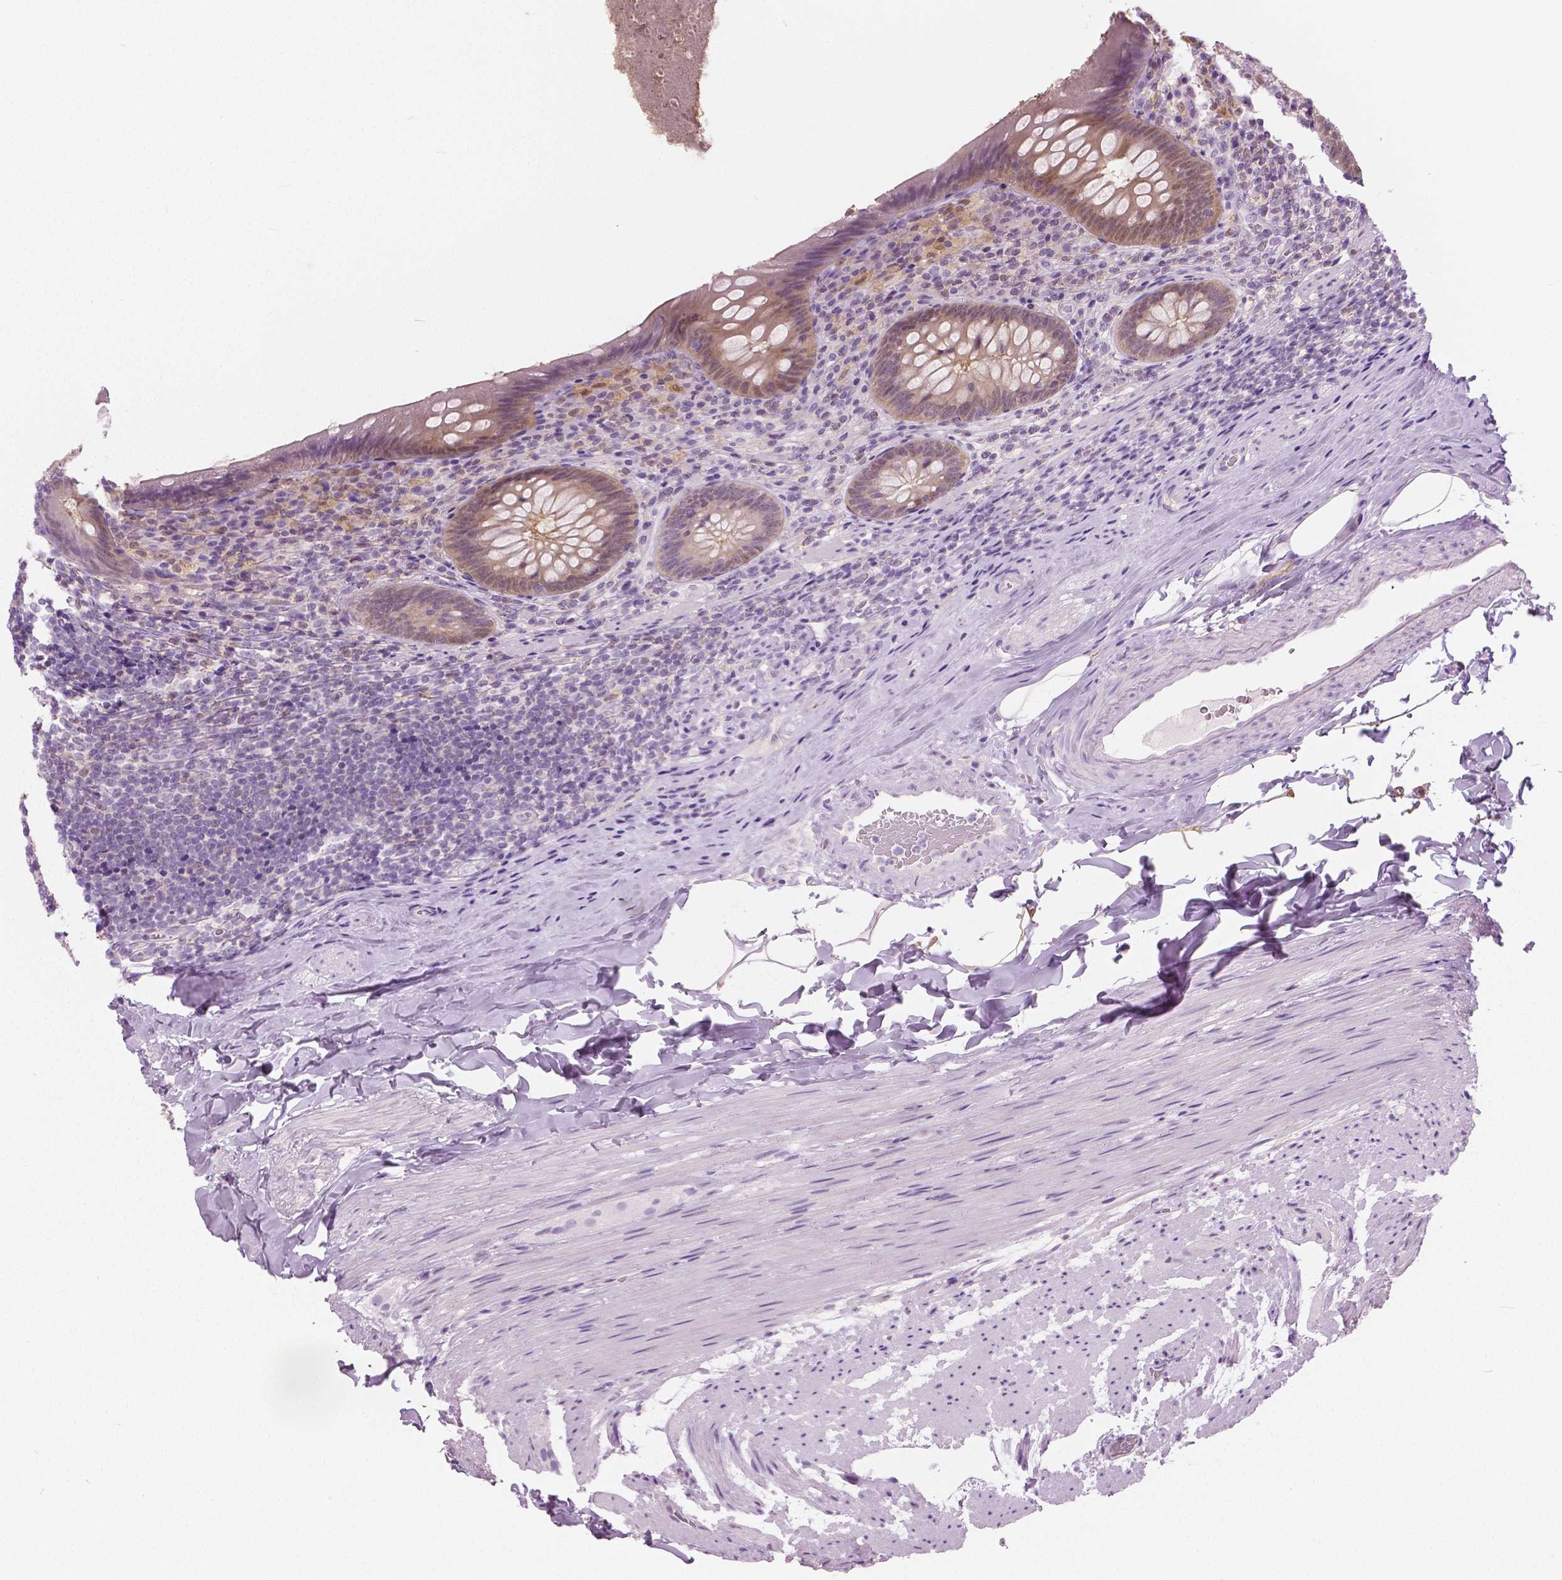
{"staining": {"intensity": "weak", "quantity": "<25%", "location": "cytoplasmic/membranous"}, "tissue": "appendix", "cell_type": "Glandular cells", "image_type": "normal", "snomed": [{"axis": "morphology", "description": "Normal tissue, NOS"}, {"axis": "topography", "description": "Appendix"}], "caption": "High power microscopy histopathology image of an immunohistochemistry (IHC) micrograph of benign appendix, revealing no significant positivity in glandular cells.", "gene": "GALM", "patient": {"sex": "male", "age": 47}}